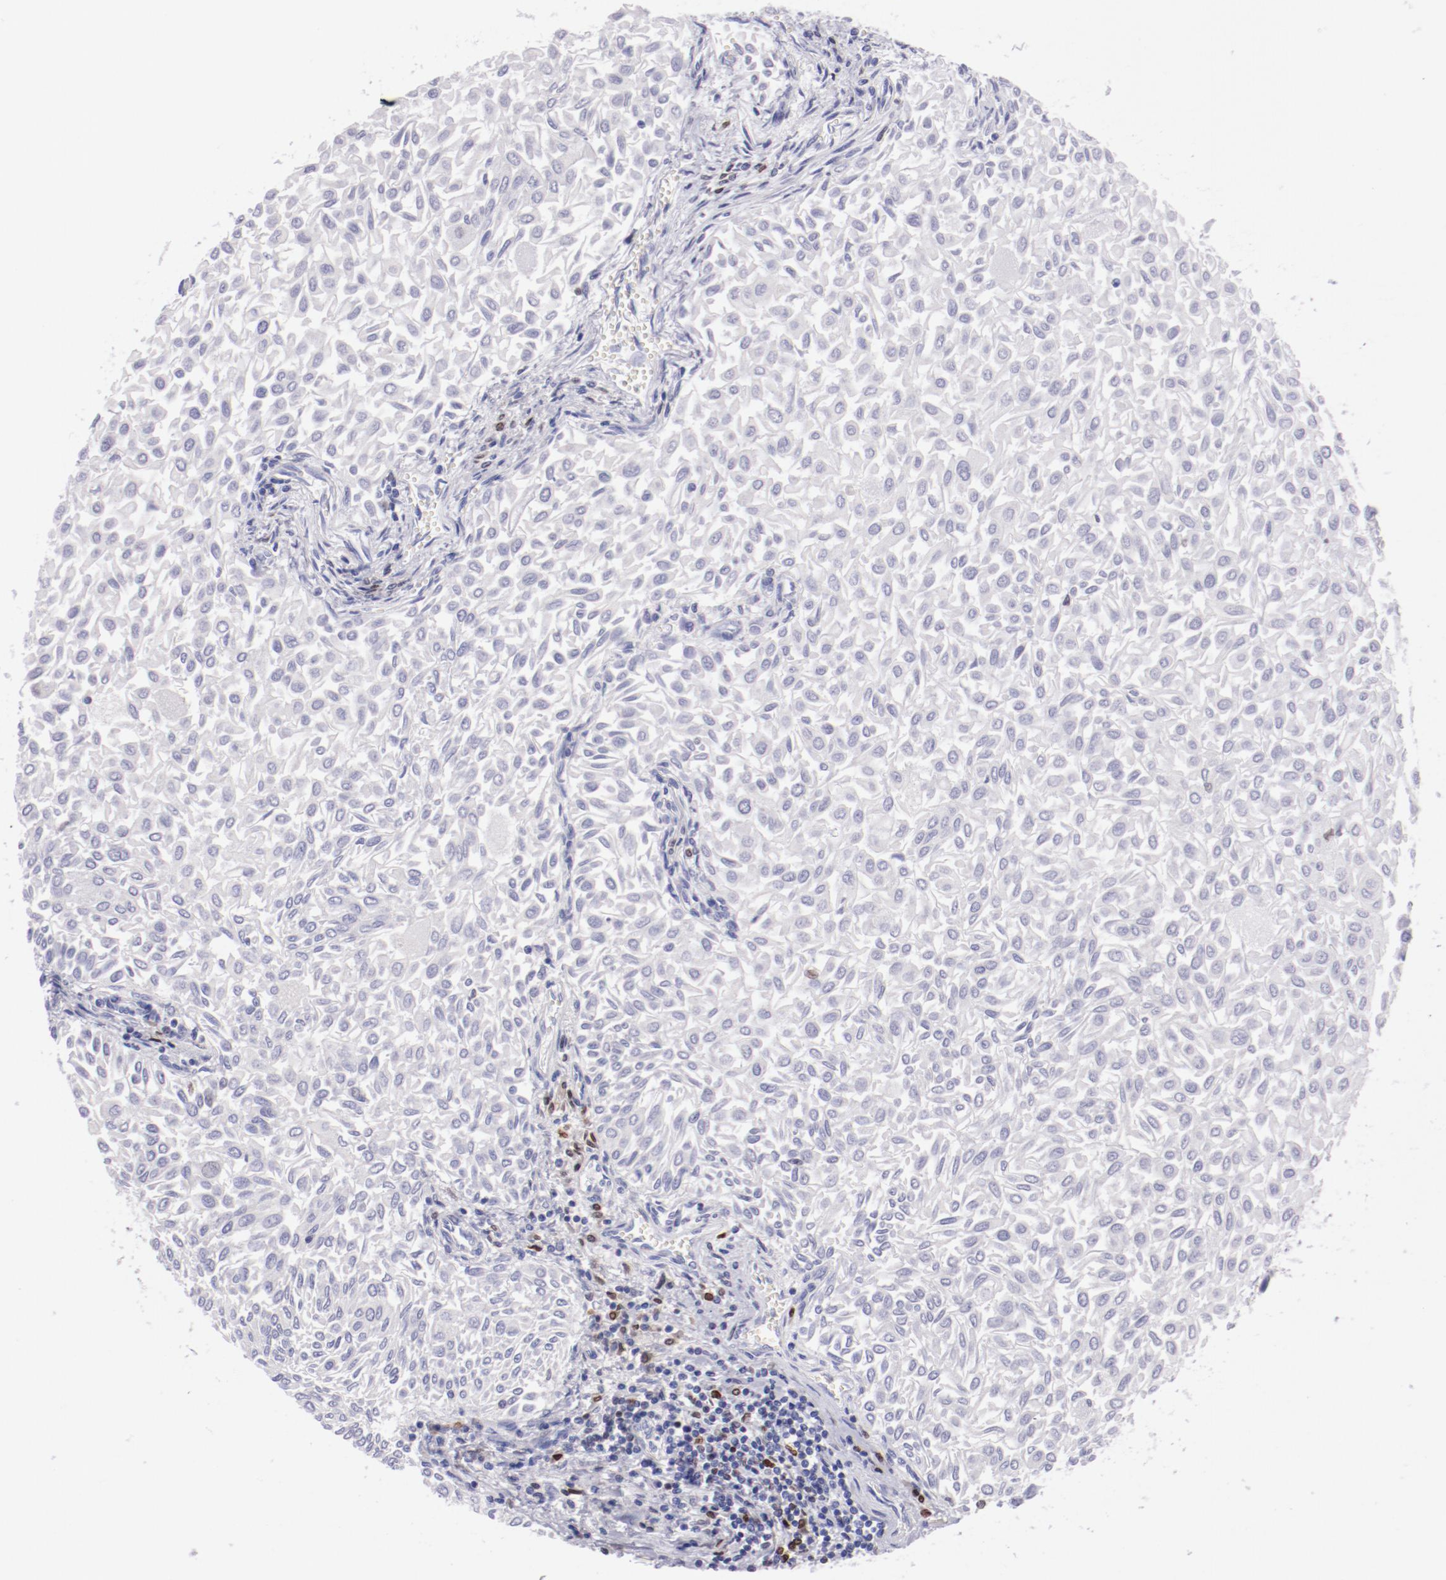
{"staining": {"intensity": "negative", "quantity": "none", "location": "none"}, "tissue": "urothelial cancer", "cell_type": "Tumor cells", "image_type": "cancer", "snomed": [{"axis": "morphology", "description": "Urothelial carcinoma, Low grade"}, {"axis": "topography", "description": "Urinary bladder"}], "caption": "This image is of urothelial cancer stained with immunohistochemistry to label a protein in brown with the nuclei are counter-stained blue. There is no expression in tumor cells. The staining was performed using DAB to visualize the protein expression in brown, while the nuclei were stained in blue with hematoxylin (Magnification: 20x).", "gene": "IRF8", "patient": {"sex": "male", "age": 64}}